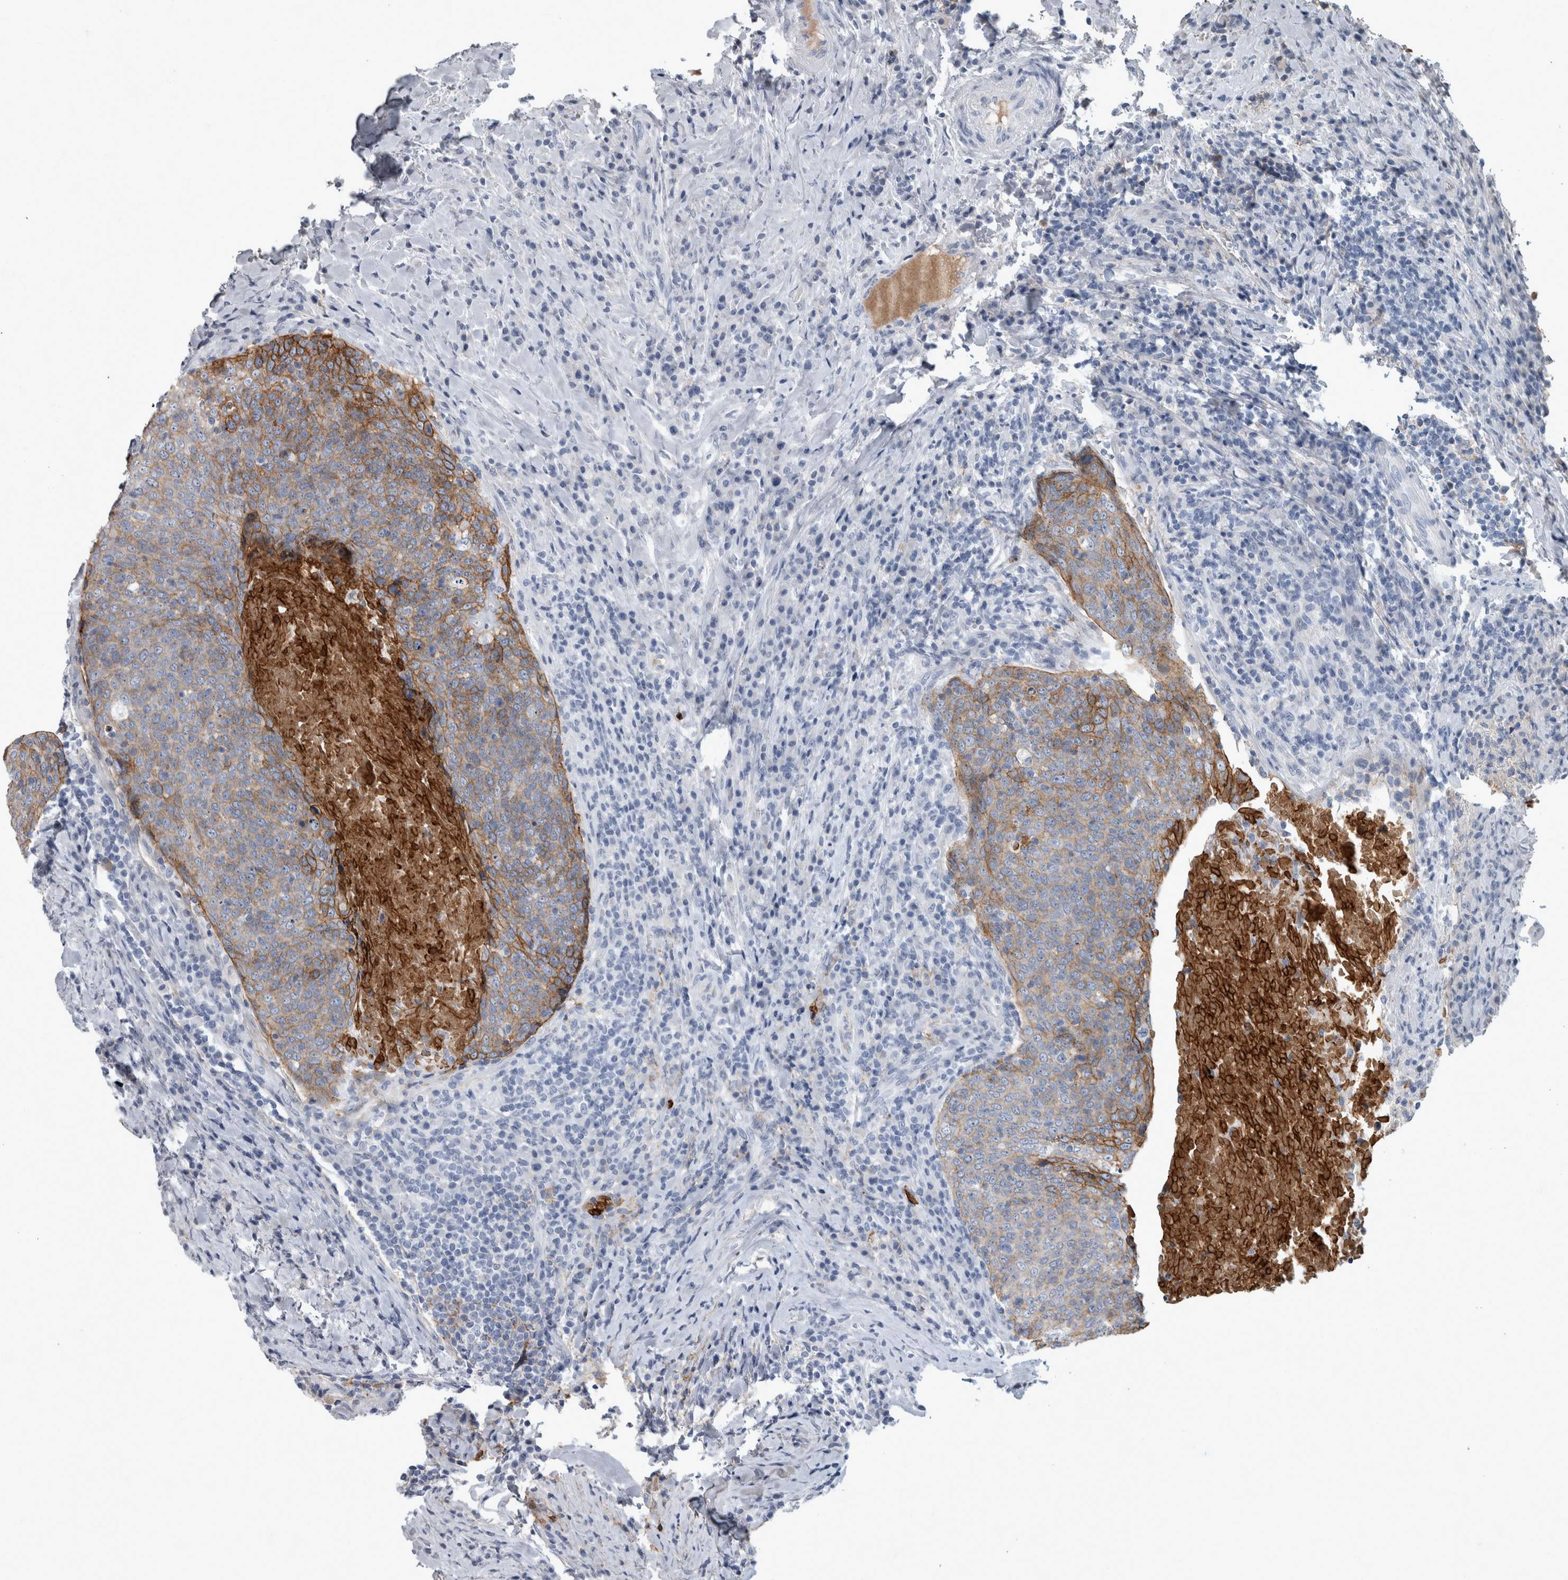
{"staining": {"intensity": "moderate", "quantity": "25%-75%", "location": "cytoplasmic/membranous"}, "tissue": "head and neck cancer", "cell_type": "Tumor cells", "image_type": "cancer", "snomed": [{"axis": "morphology", "description": "Squamous cell carcinoma, NOS"}, {"axis": "morphology", "description": "Squamous cell carcinoma, metastatic, NOS"}, {"axis": "topography", "description": "Lymph node"}, {"axis": "topography", "description": "Head-Neck"}], "caption": "Human head and neck squamous cell carcinoma stained with a protein marker demonstrates moderate staining in tumor cells.", "gene": "DSG2", "patient": {"sex": "male", "age": 62}}